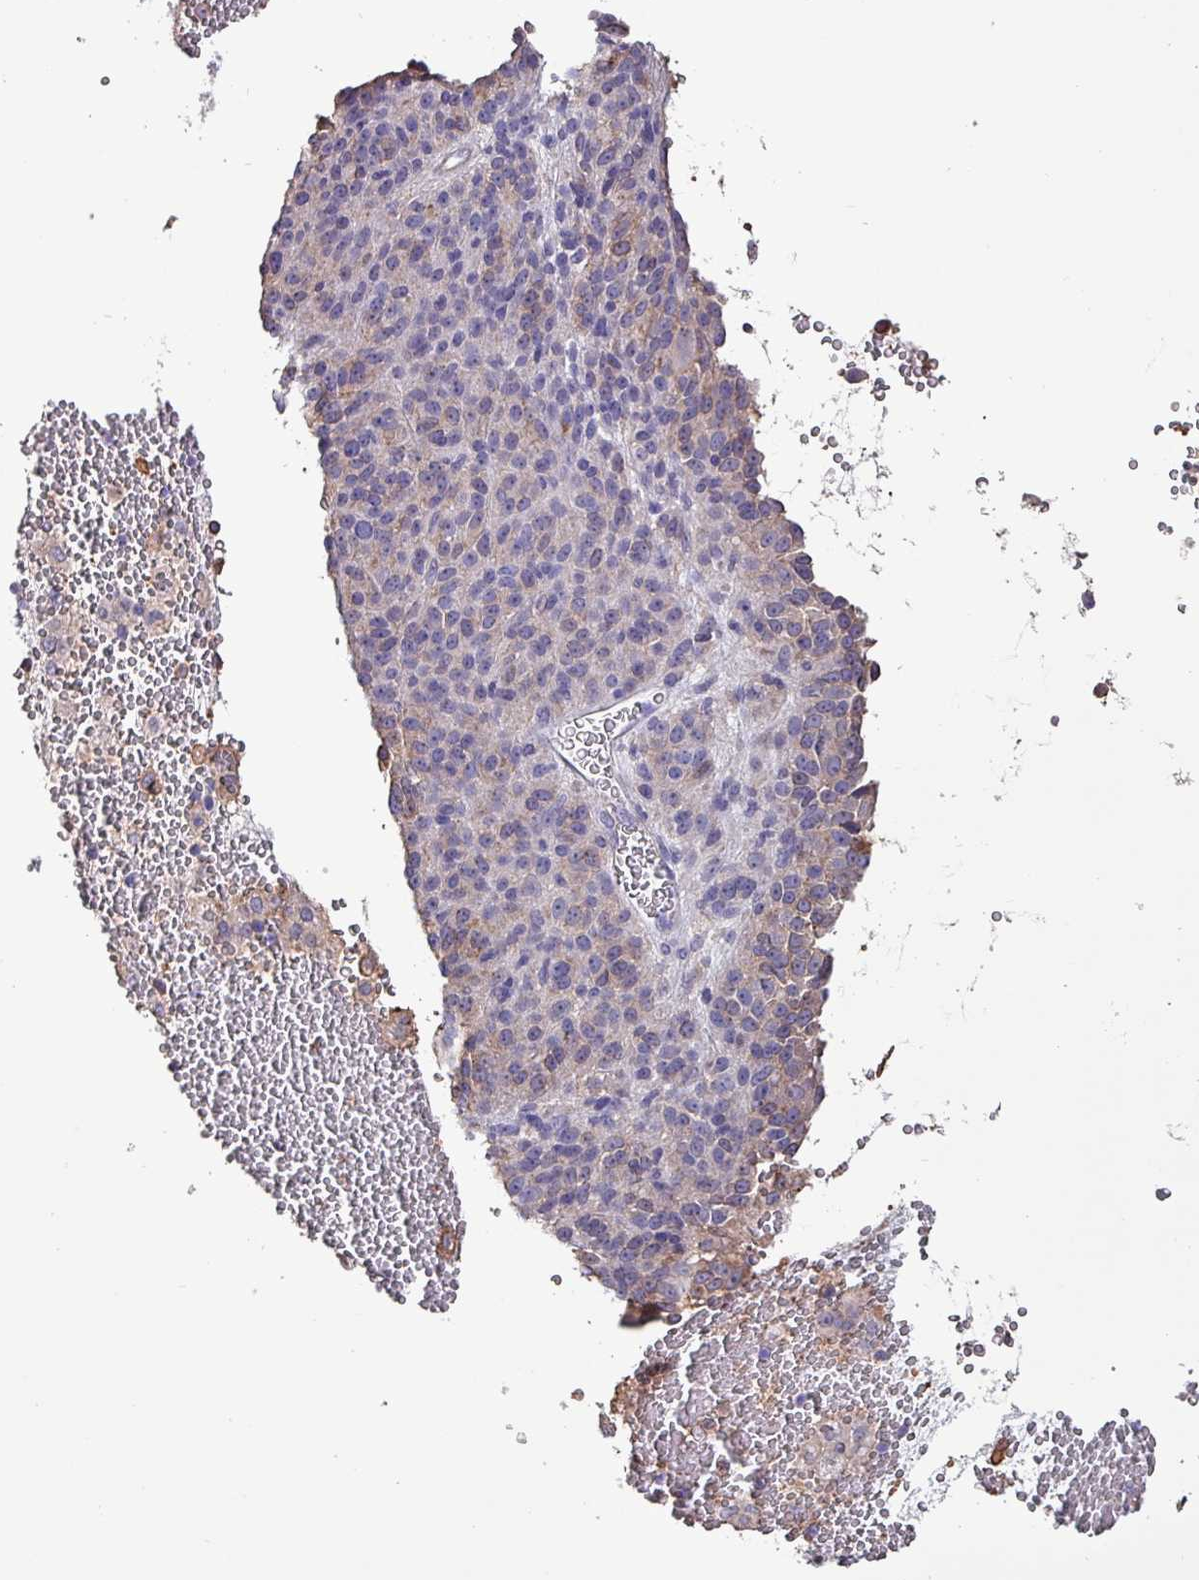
{"staining": {"intensity": "weak", "quantity": "<25%", "location": "cytoplasmic/membranous"}, "tissue": "melanoma", "cell_type": "Tumor cells", "image_type": "cancer", "snomed": [{"axis": "morphology", "description": "Malignant melanoma, Metastatic site"}, {"axis": "topography", "description": "Brain"}], "caption": "This is an IHC micrograph of malignant melanoma (metastatic site). There is no positivity in tumor cells.", "gene": "HTRA4", "patient": {"sex": "female", "age": 56}}